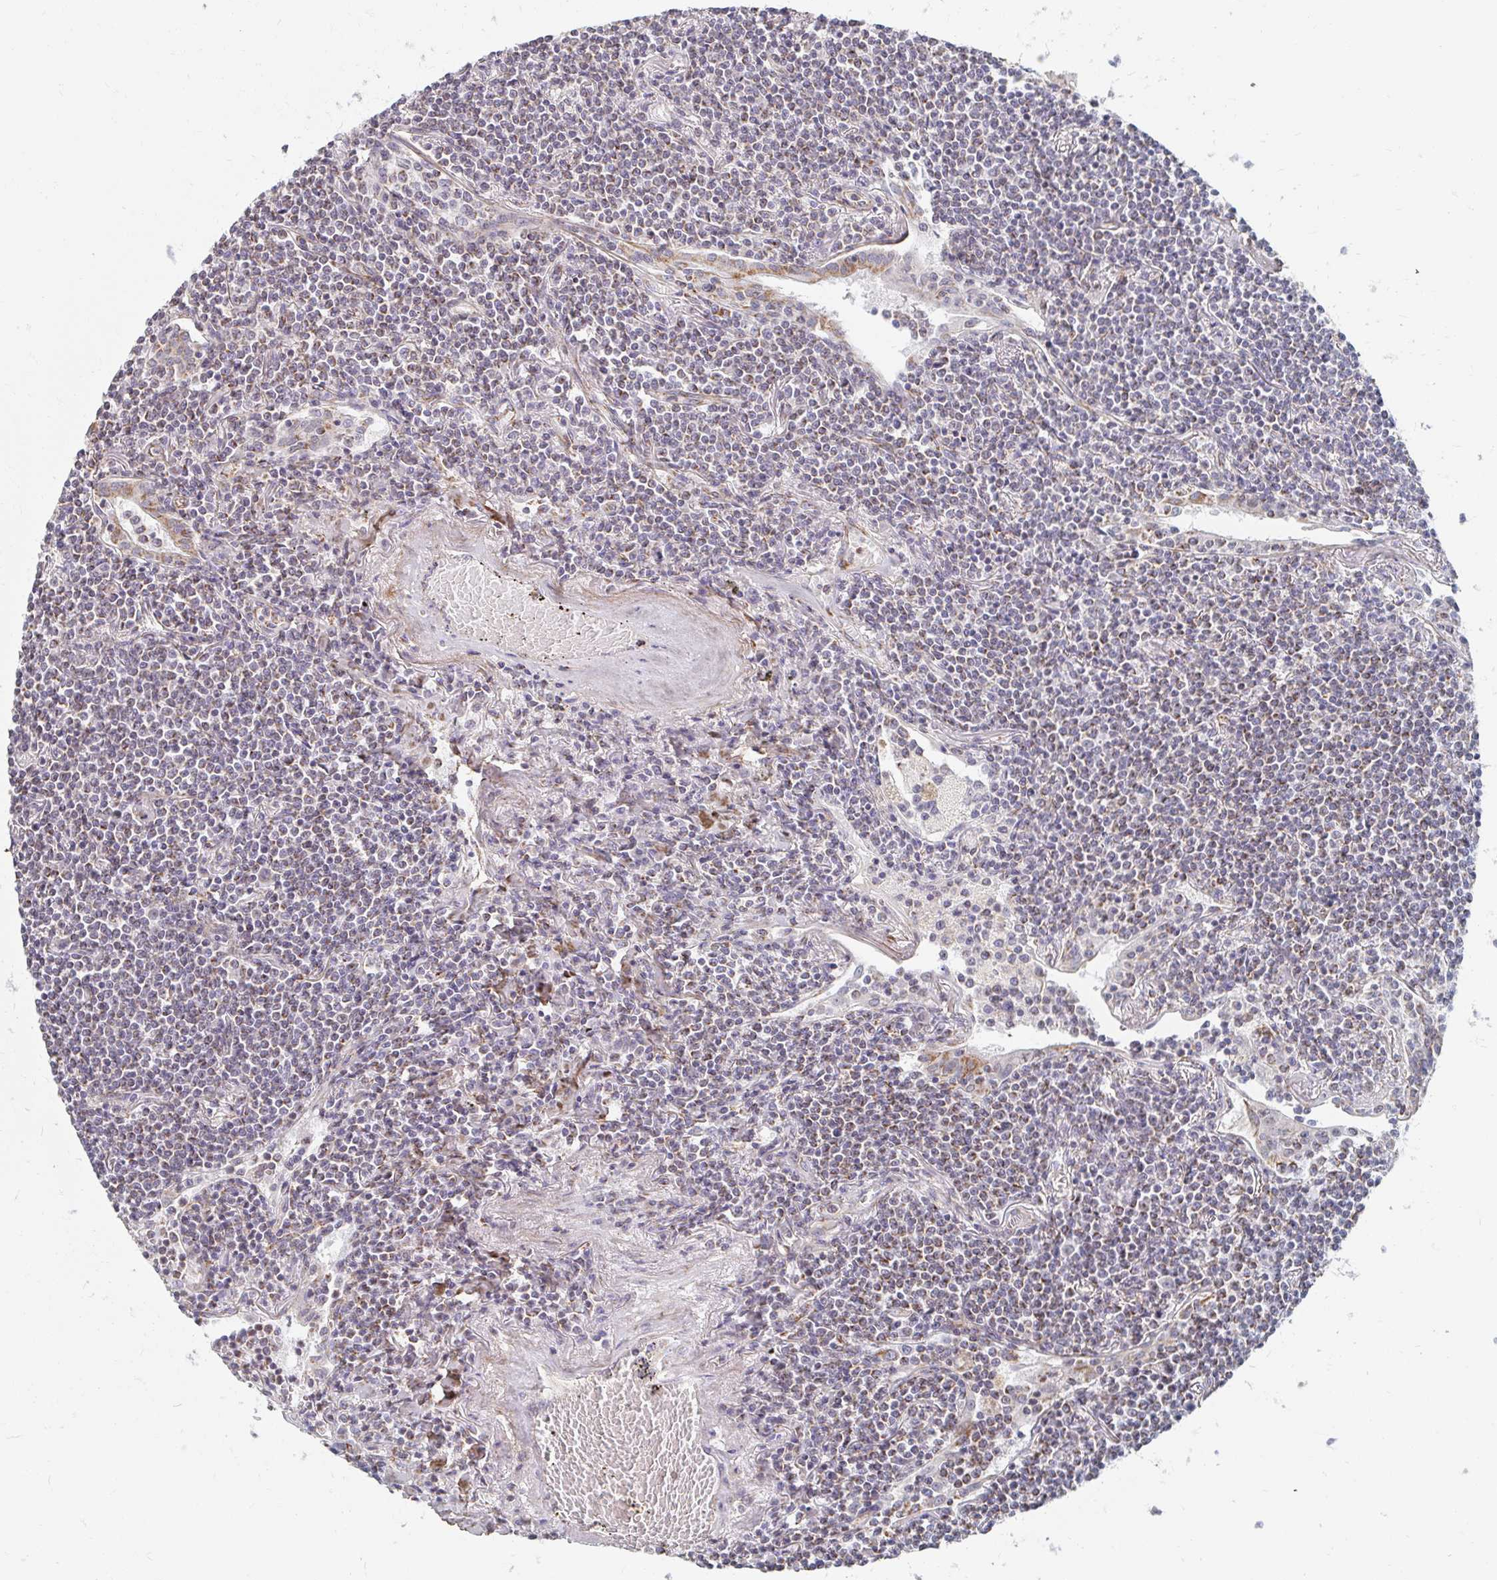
{"staining": {"intensity": "negative", "quantity": "none", "location": "none"}, "tissue": "lymphoma", "cell_type": "Tumor cells", "image_type": "cancer", "snomed": [{"axis": "morphology", "description": "Malignant lymphoma, non-Hodgkin's type, Low grade"}, {"axis": "topography", "description": "Lung"}], "caption": "IHC image of neoplastic tissue: lymphoma stained with DAB (3,3'-diaminobenzidine) demonstrates no significant protein positivity in tumor cells. (Stains: DAB IHC with hematoxylin counter stain, Microscopy: brightfield microscopy at high magnification).", "gene": "MAVS", "patient": {"sex": "female", "age": 71}}